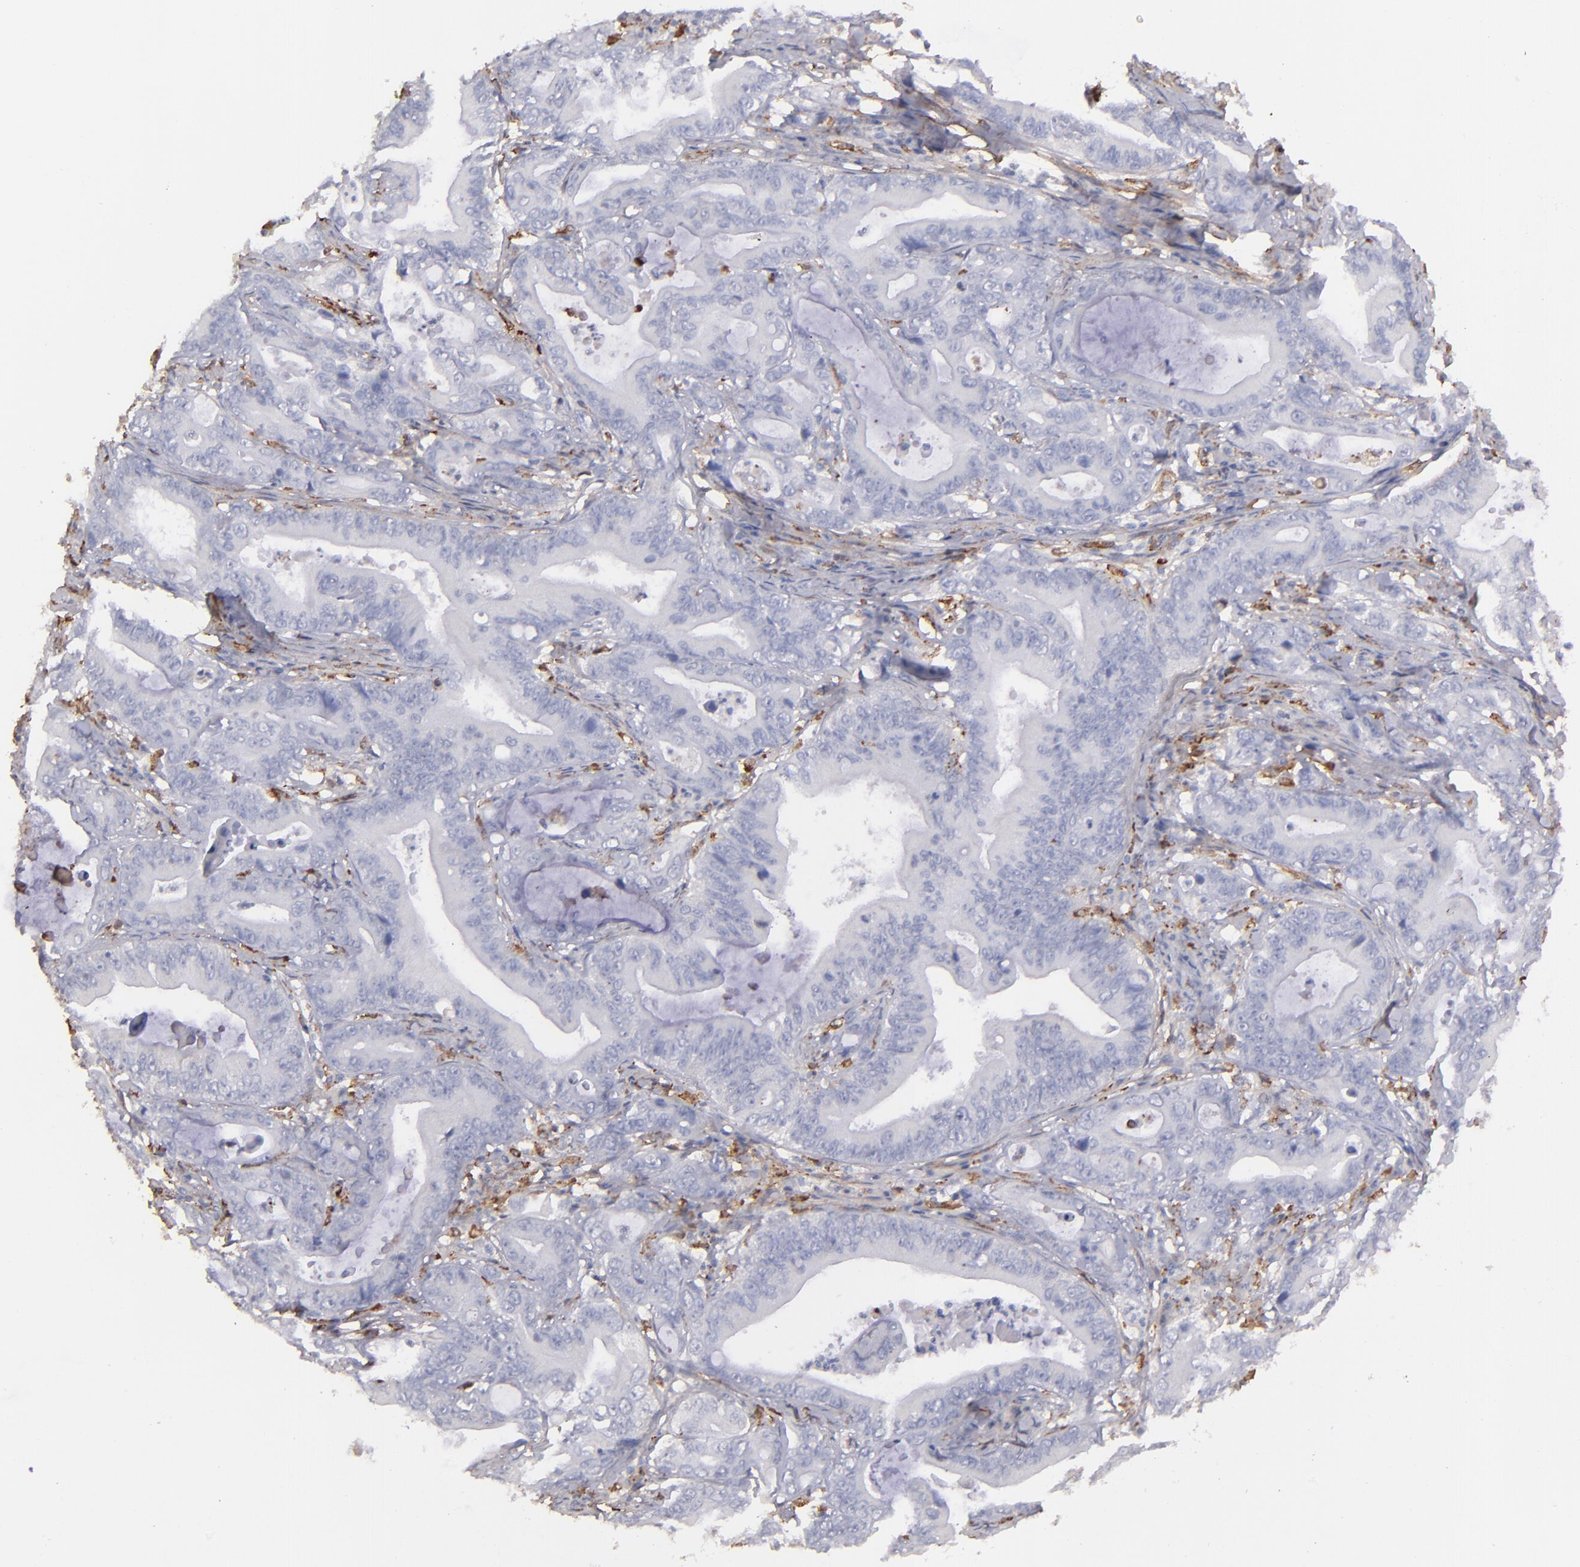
{"staining": {"intensity": "negative", "quantity": "none", "location": "none"}, "tissue": "stomach cancer", "cell_type": "Tumor cells", "image_type": "cancer", "snomed": [{"axis": "morphology", "description": "Adenocarcinoma, NOS"}, {"axis": "topography", "description": "Stomach, upper"}], "caption": "Stomach cancer (adenocarcinoma) stained for a protein using IHC reveals no expression tumor cells.", "gene": "C1QA", "patient": {"sex": "male", "age": 63}}